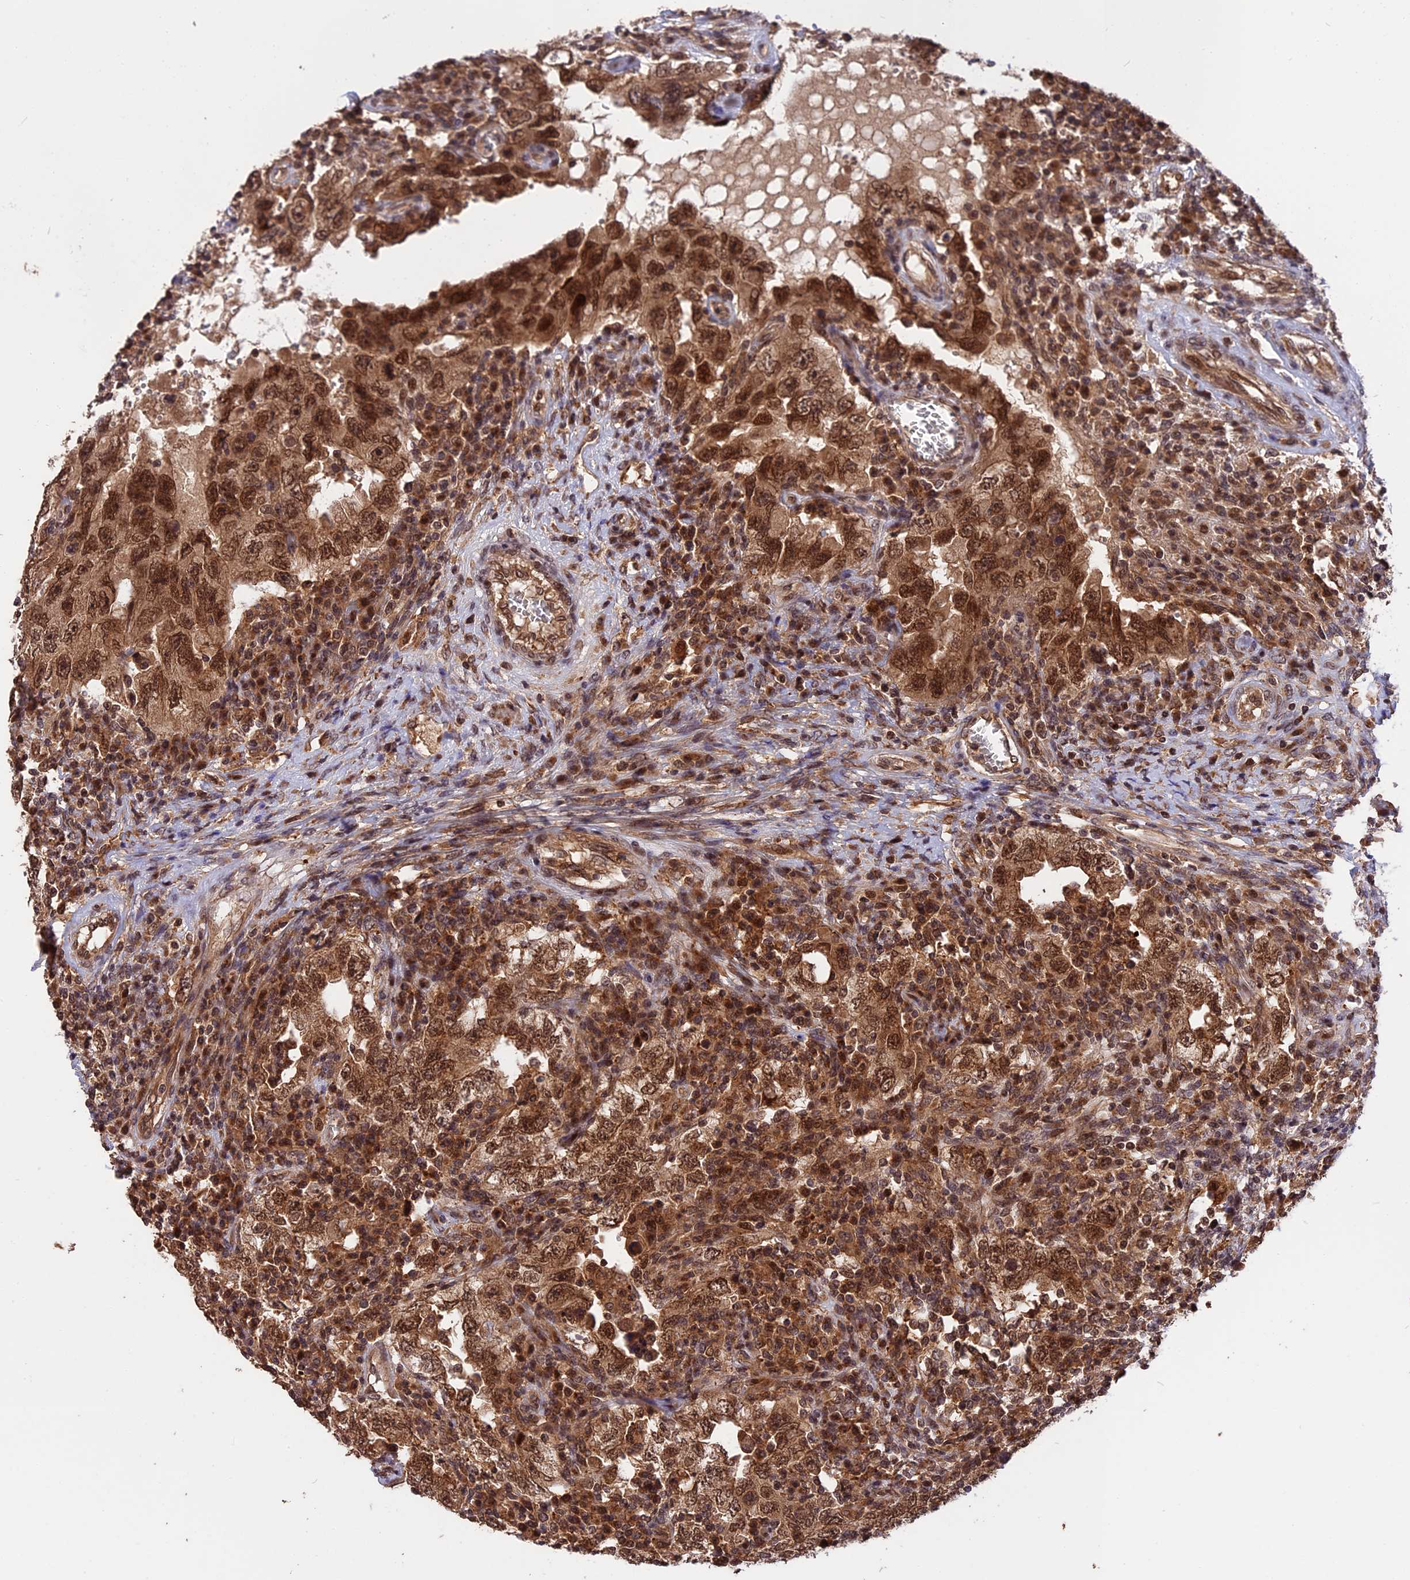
{"staining": {"intensity": "strong", "quantity": ">75%", "location": "cytoplasmic/membranous,nuclear"}, "tissue": "testis cancer", "cell_type": "Tumor cells", "image_type": "cancer", "snomed": [{"axis": "morphology", "description": "Carcinoma, Embryonal, NOS"}, {"axis": "topography", "description": "Testis"}], "caption": "A high amount of strong cytoplasmic/membranous and nuclear positivity is appreciated in about >75% of tumor cells in testis cancer tissue. The protein is stained brown, and the nuclei are stained in blue (DAB IHC with brightfield microscopy, high magnification).", "gene": "ESCO1", "patient": {"sex": "male", "age": 26}}